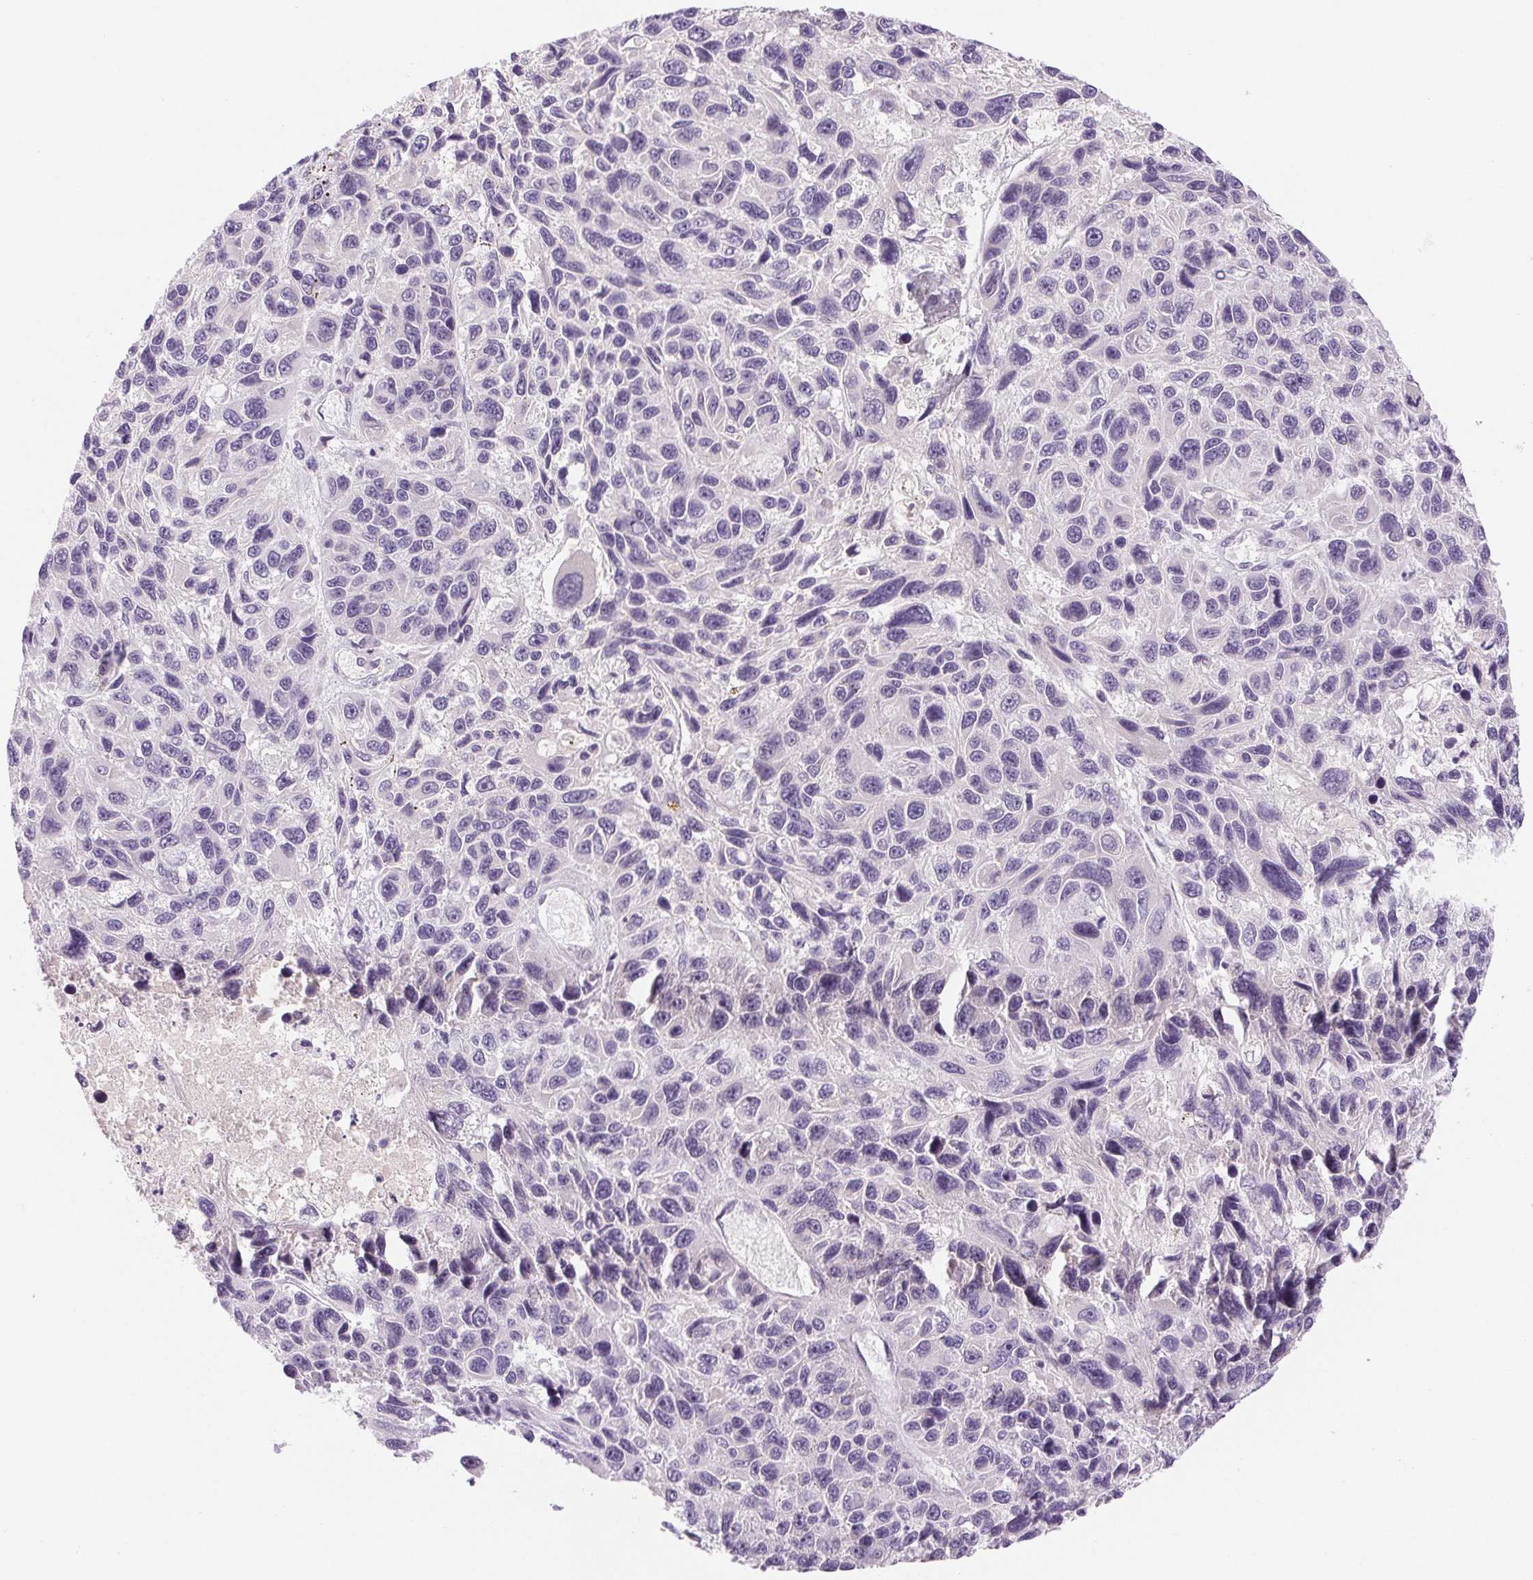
{"staining": {"intensity": "negative", "quantity": "none", "location": "none"}, "tissue": "melanoma", "cell_type": "Tumor cells", "image_type": "cancer", "snomed": [{"axis": "morphology", "description": "Malignant melanoma, NOS"}, {"axis": "topography", "description": "Skin"}], "caption": "The IHC photomicrograph has no significant expression in tumor cells of melanoma tissue.", "gene": "IFIT1B", "patient": {"sex": "male", "age": 53}}